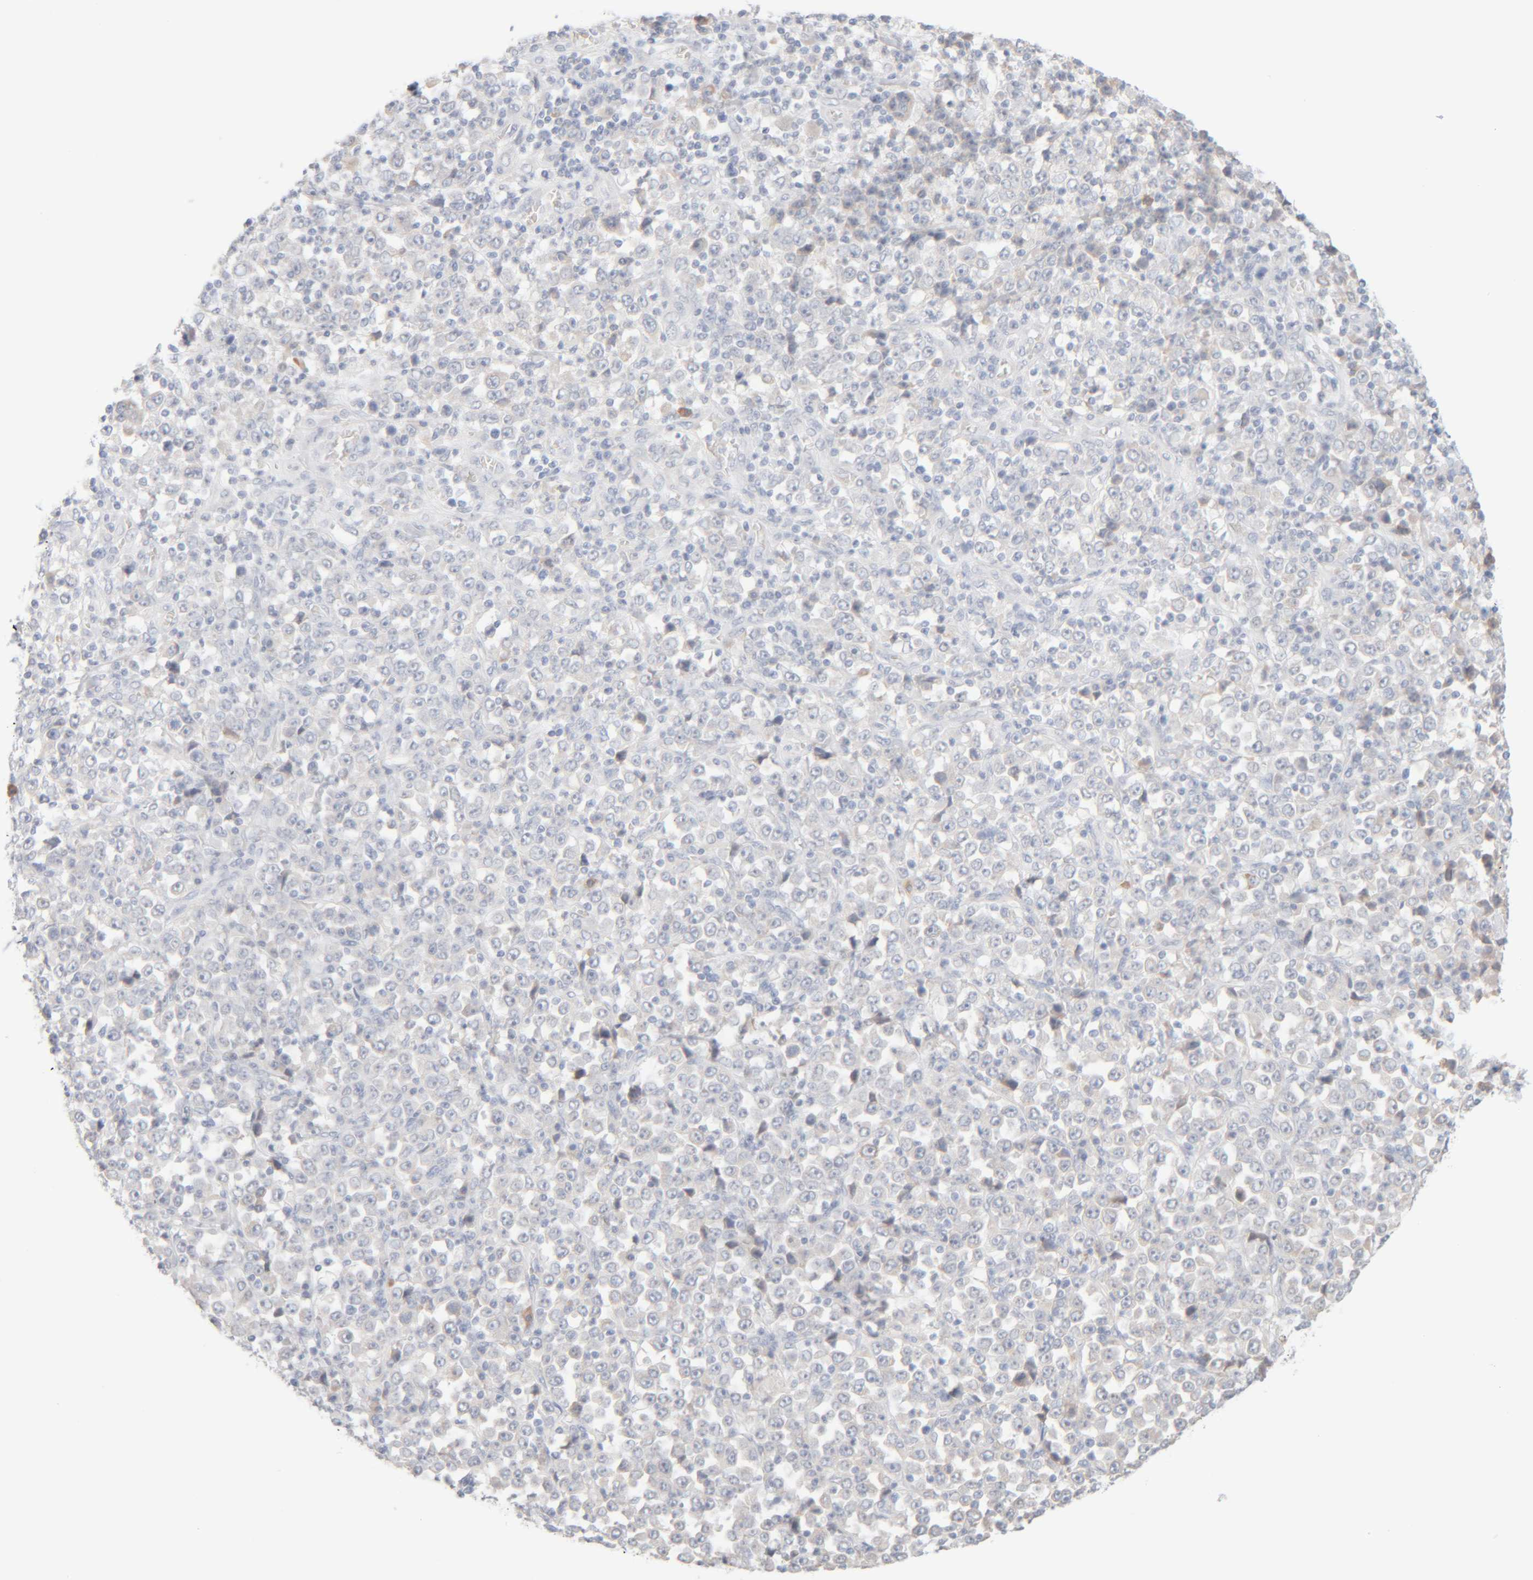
{"staining": {"intensity": "negative", "quantity": "none", "location": "none"}, "tissue": "stomach cancer", "cell_type": "Tumor cells", "image_type": "cancer", "snomed": [{"axis": "morphology", "description": "Normal tissue, NOS"}, {"axis": "morphology", "description": "Adenocarcinoma, NOS"}, {"axis": "topography", "description": "Stomach, upper"}, {"axis": "topography", "description": "Stomach"}], "caption": "Immunohistochemistry of human stomach cancer displays no expression in tumor cells. Nuclei are stained in blue.", "gene": "RIDA", "patient": {"sex": "male", "age": 59}}